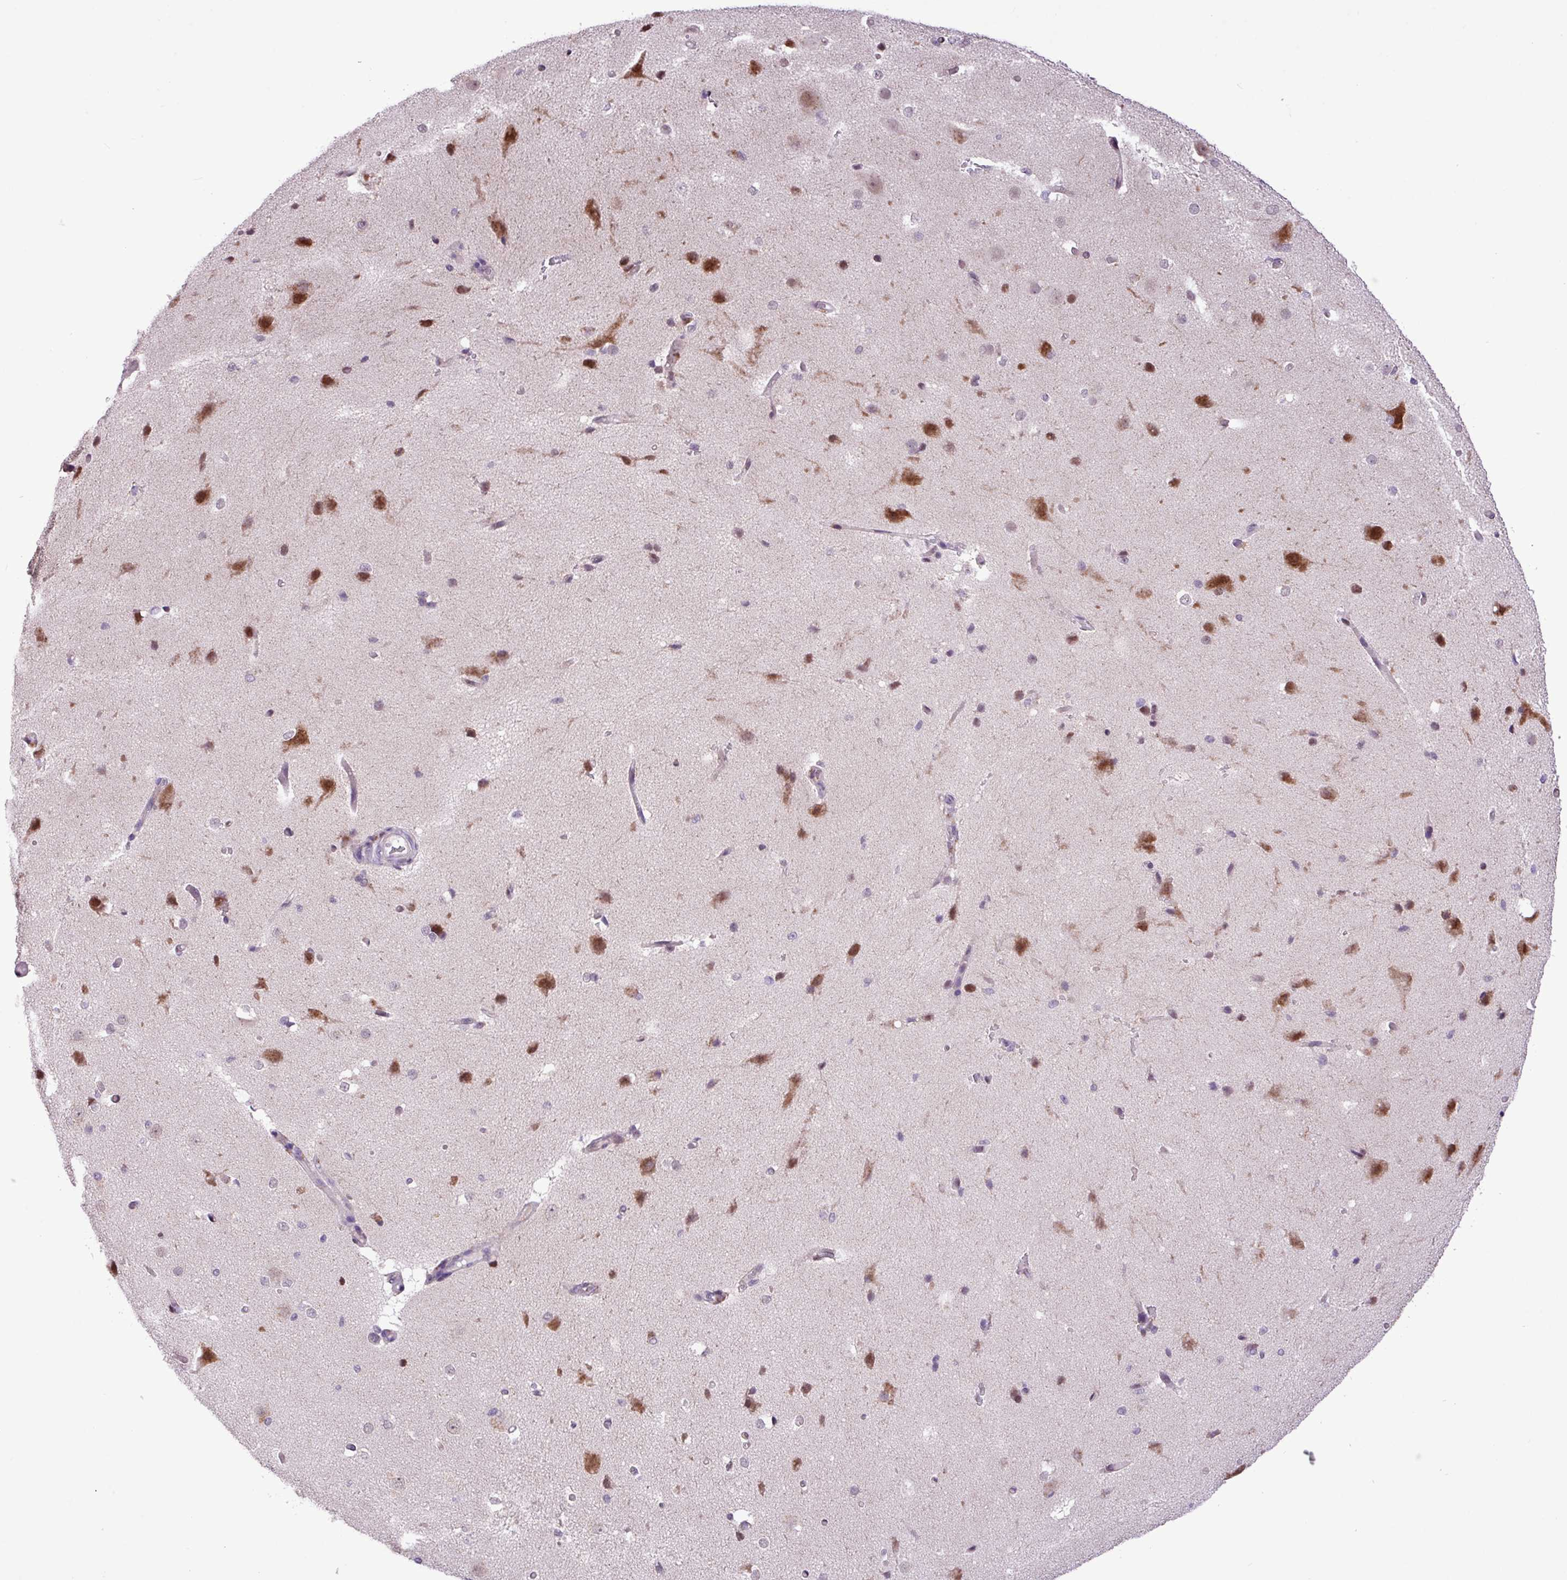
{"staining": {"intensity": "negative", "quantity": "none", "location": "none"}, "tissue": "cerebral cortex", "cell_type": "Endothelial cells", "image_type": "normal", "snomed": [{"axis": "morphology", "description": "Normal tissue, NOS"}, {"axis": "morphology", "description": "Inflammation, NOS"}, {"axis": "topography", "description": "Cerebral cortex"}], "caption": "Protein analysis of benign cerebral cortex displays no significant positivity in endothelial cells. Nuclei are stained in blue.", "gene": "ZNF354A", "patient": {"sex": "male", "age": 6}}